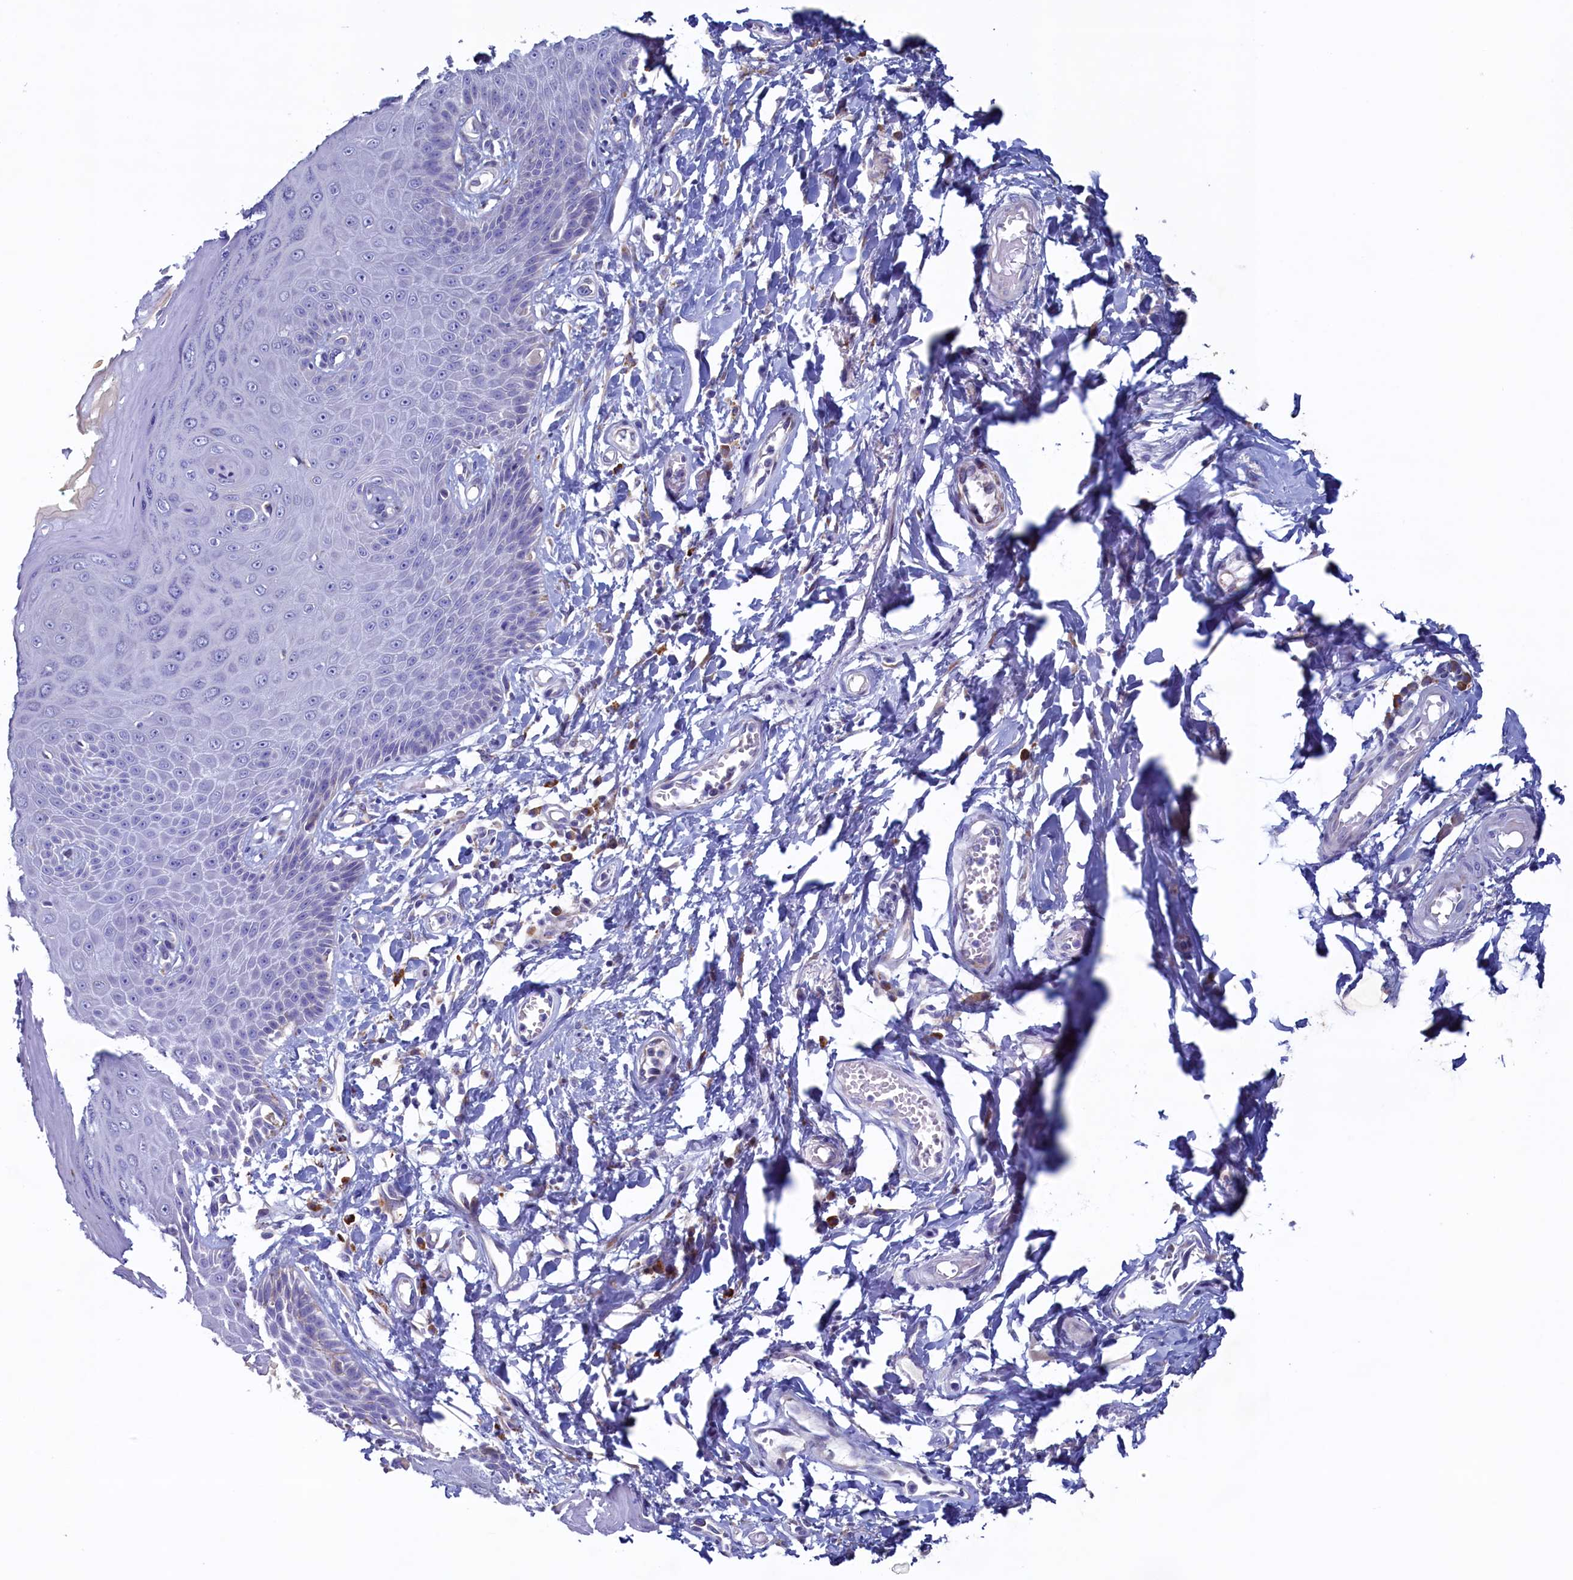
{"staining": {"intensity": "negative", "quantity": "none", "location": "none"}, "tissue": "skin", "cell_type": "Epidermal cells", "image_type": "normal", "snomed": [{"axis": "morphology", "description": "Normal tissue, NOS"}, {"axis": "topography", "description": "Anal"}], "caption": "The image demonstrates no staining of epidermal cells in normal skin.", "gene": "CBLIF", "patient": {"sex": "male", "age": 78}}